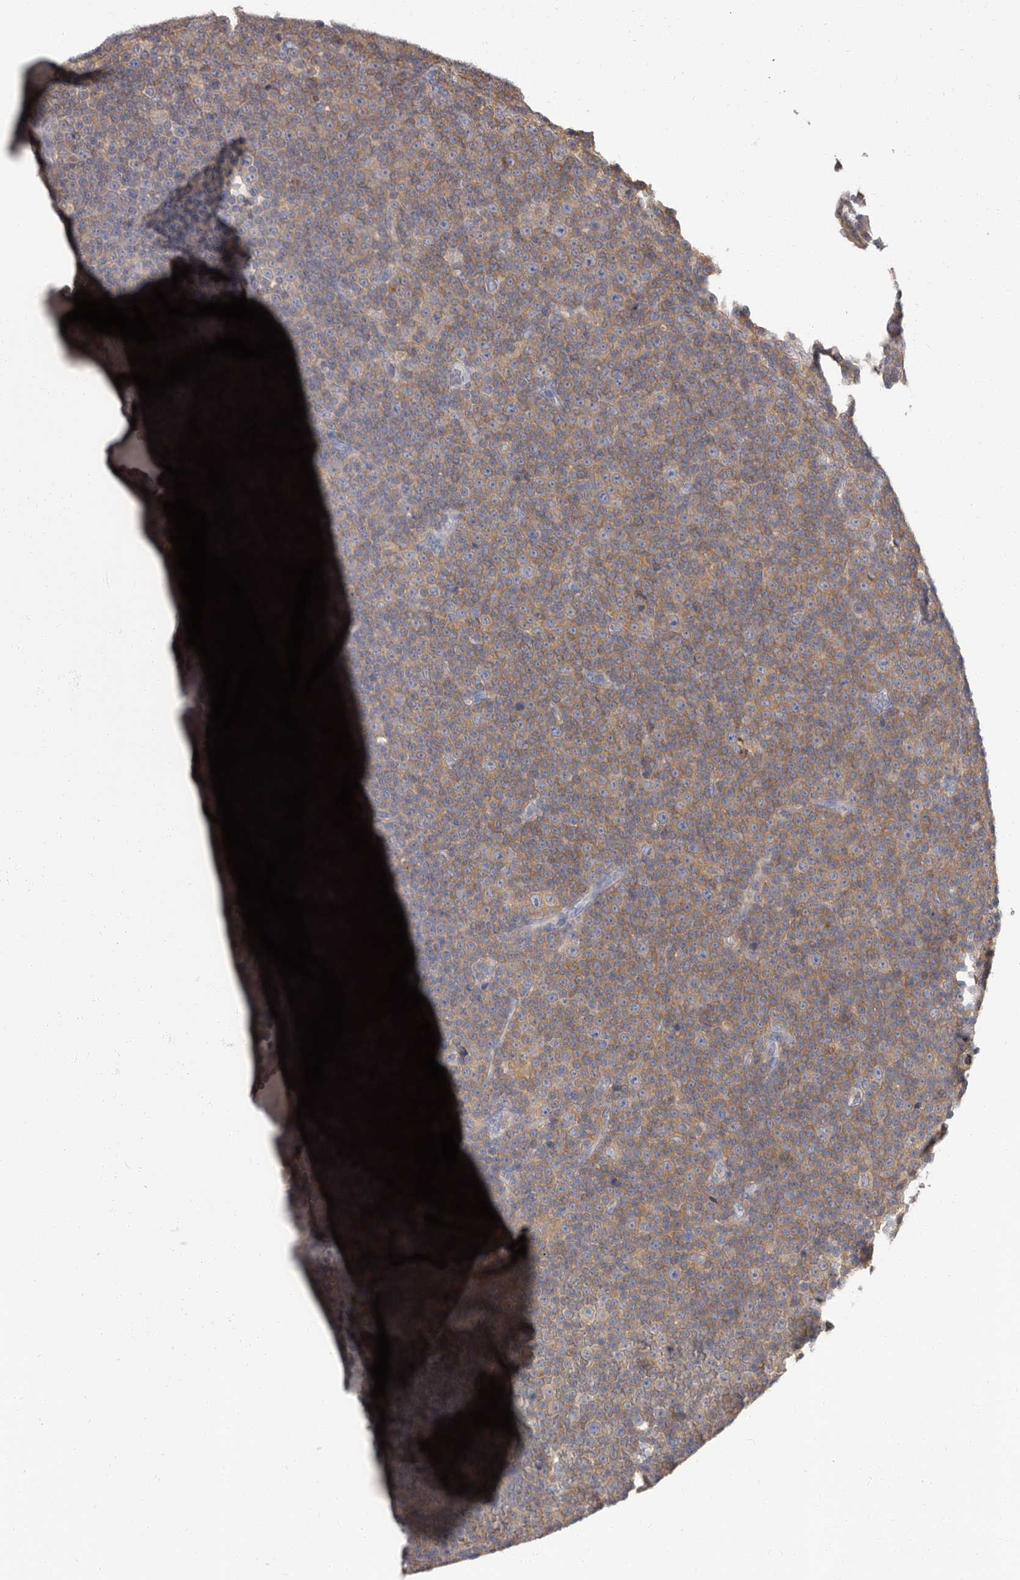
{"staining": {"intensity": "weak", "quantity": "<25%", "location": "cytoplasmic/membranous"}, "tissue": "lymphoma", "cell_type": "Tumor cells", "image_type": "cancer", "snomed": [{"axis": "morphology", "description": "Malignant lymphoma, non-Hodgkin's type, Low grade"}, {"axis": "topography", "description": "Lymph node"}], "caption": "An IHC histopathology image of lymphoma is shown. There is no staining in tumor cells of lymphoma. (Stains: DAB immunohistochemistry with hematoxylin counter stain, Microscopy: brightfield microscopy at high magnification).", "gene": "APEH", "patient": {"sex": "female", "age": 67}}